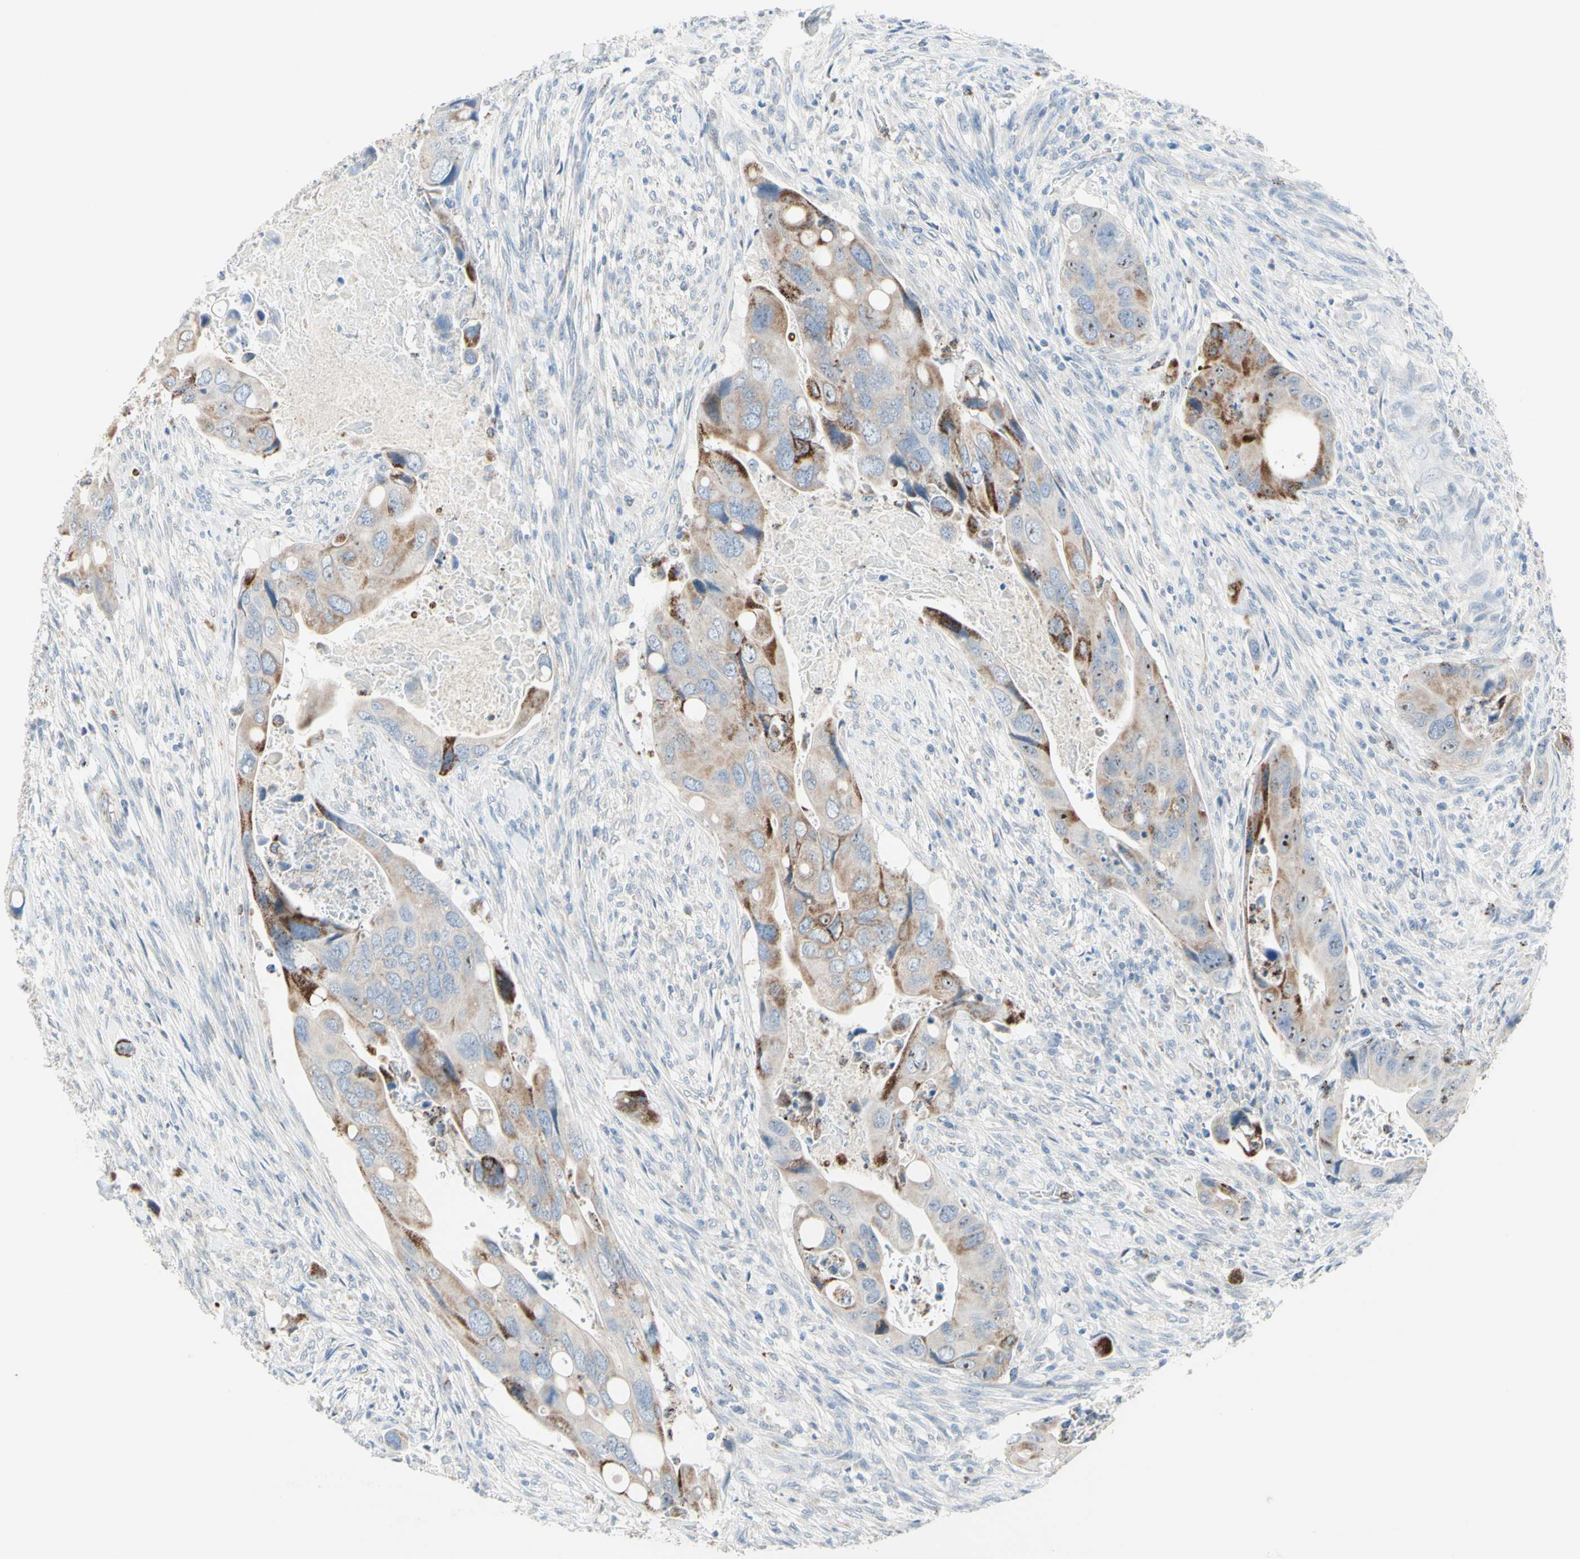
{"staining": {"intensity": "moderate", "quantity": "25%-75%", "location": "cytoplasmic/membranous,nuclear"}, "tissue": "colorectal cancer", "cell_type": "Tumor cells", "image_type": "cancer", "snomed": [{"axis": "morphology", "description": "Adenocarcinoma, NOS"}, {"axis": "topography", "description": "Rectum"}], "caption": "Colorectal cancer tissue exhibits moderate cytoplasmic/membranous and nuclear positivity in about 25%-75% of tumor cells", "gene": "CYSLTR1", "patient": {"sex": "female", "age": 57}}